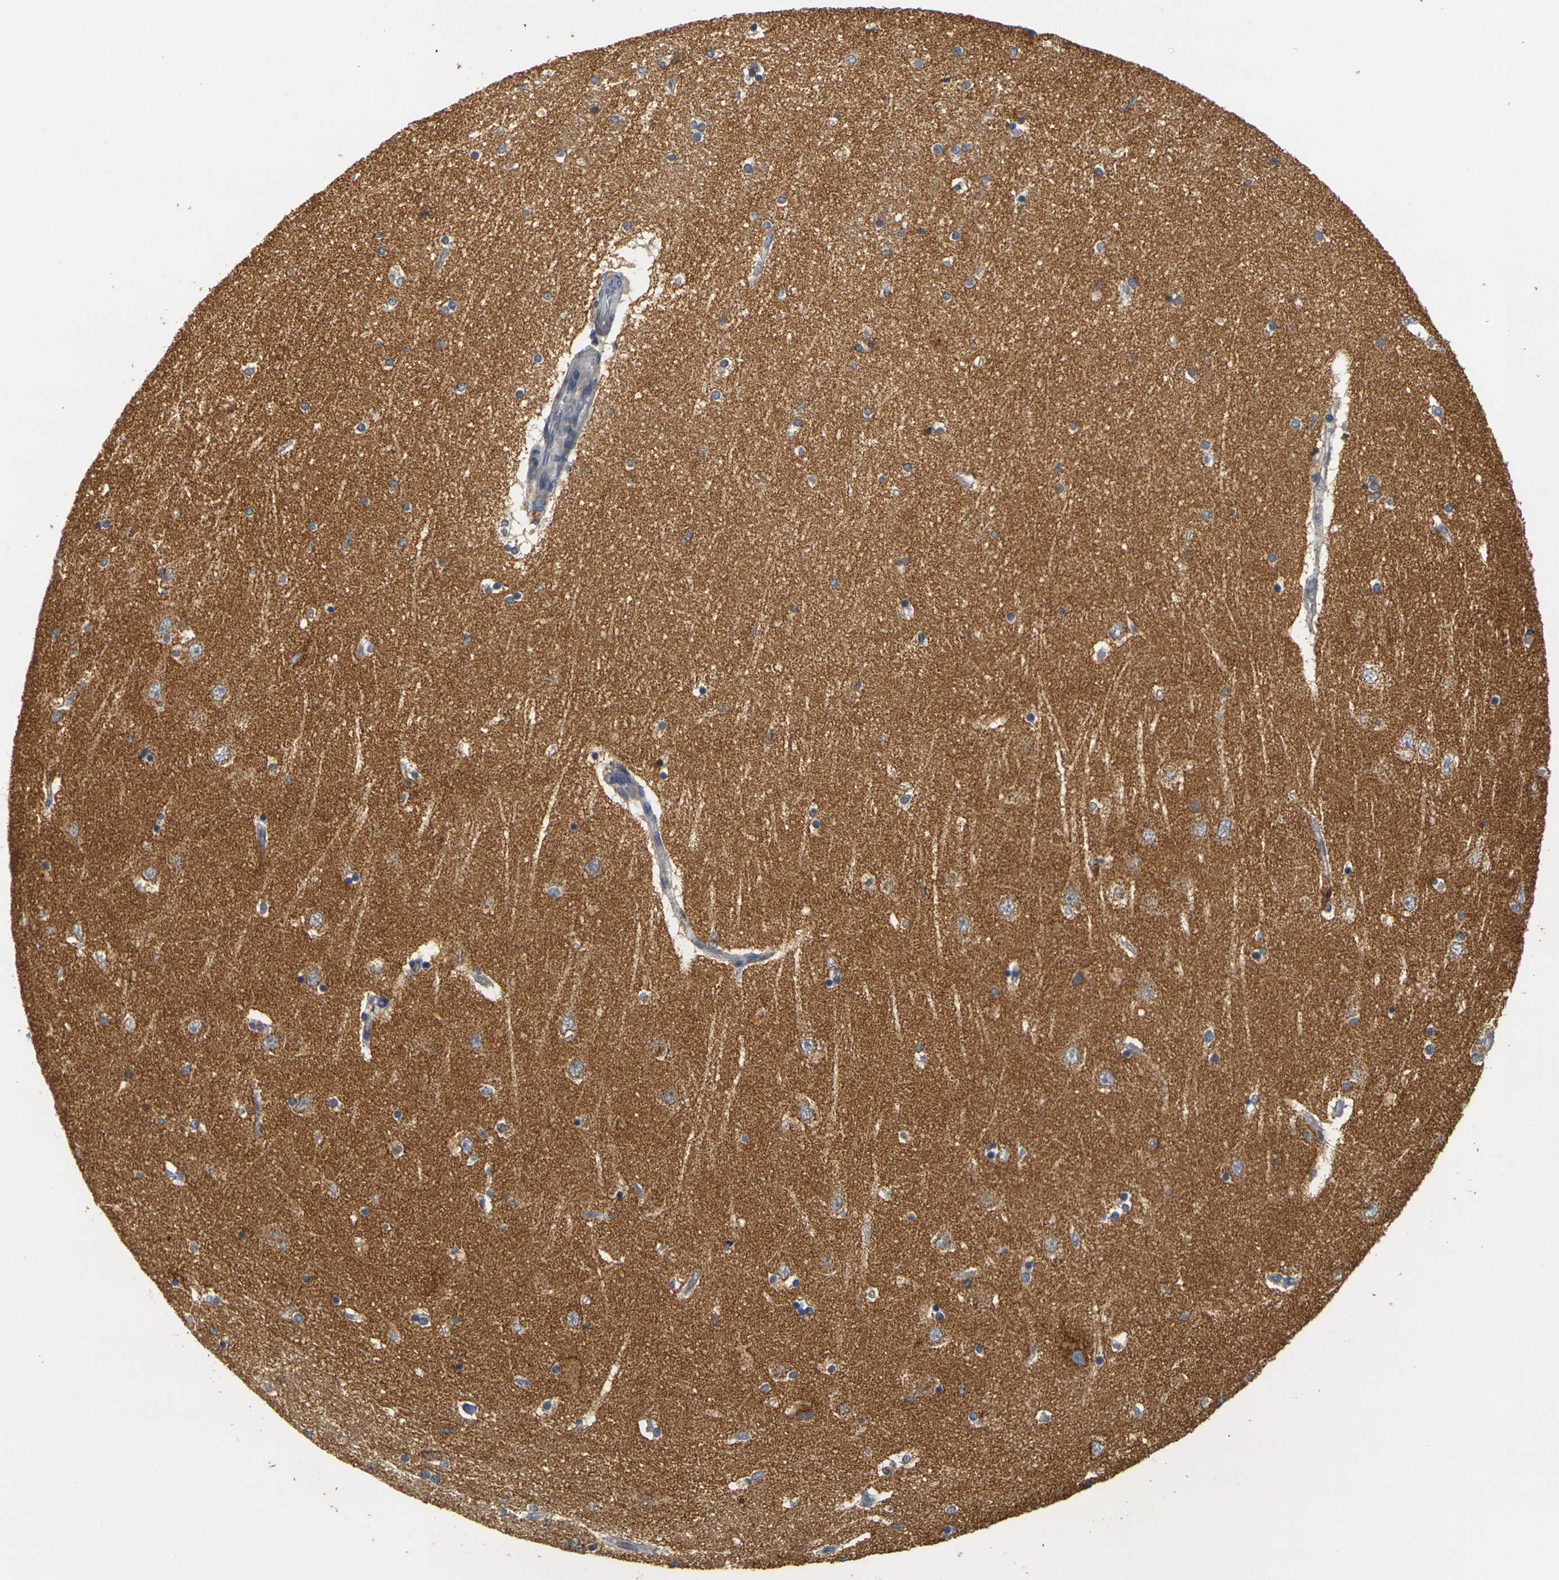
{"staining": {"intensity": "moderate", "quantity": "<25%", "location": "cytoplasmic/membranous"}, "tissue": "hippocampus", "cell_type": "Glial cells", "image_type": "normal", "snomed": [{"axis": "morphology", "description": "Normal tissue, NOS"}, {"axis": "topography", "description": "Hippocampus"}], "caption": "High-magnification brightfield microscopy of unremarkable hippocampus stained with DAB (3,3'-diaminobenzidine) (brown) and counterstained with hematoxylin (blue). glial cells exhibit moderate cytoplasmic/membranous expression is seen in approximately<25% of cells.", "gene": "GDAP1", "patient": {"sex": "female", "age": 54}}